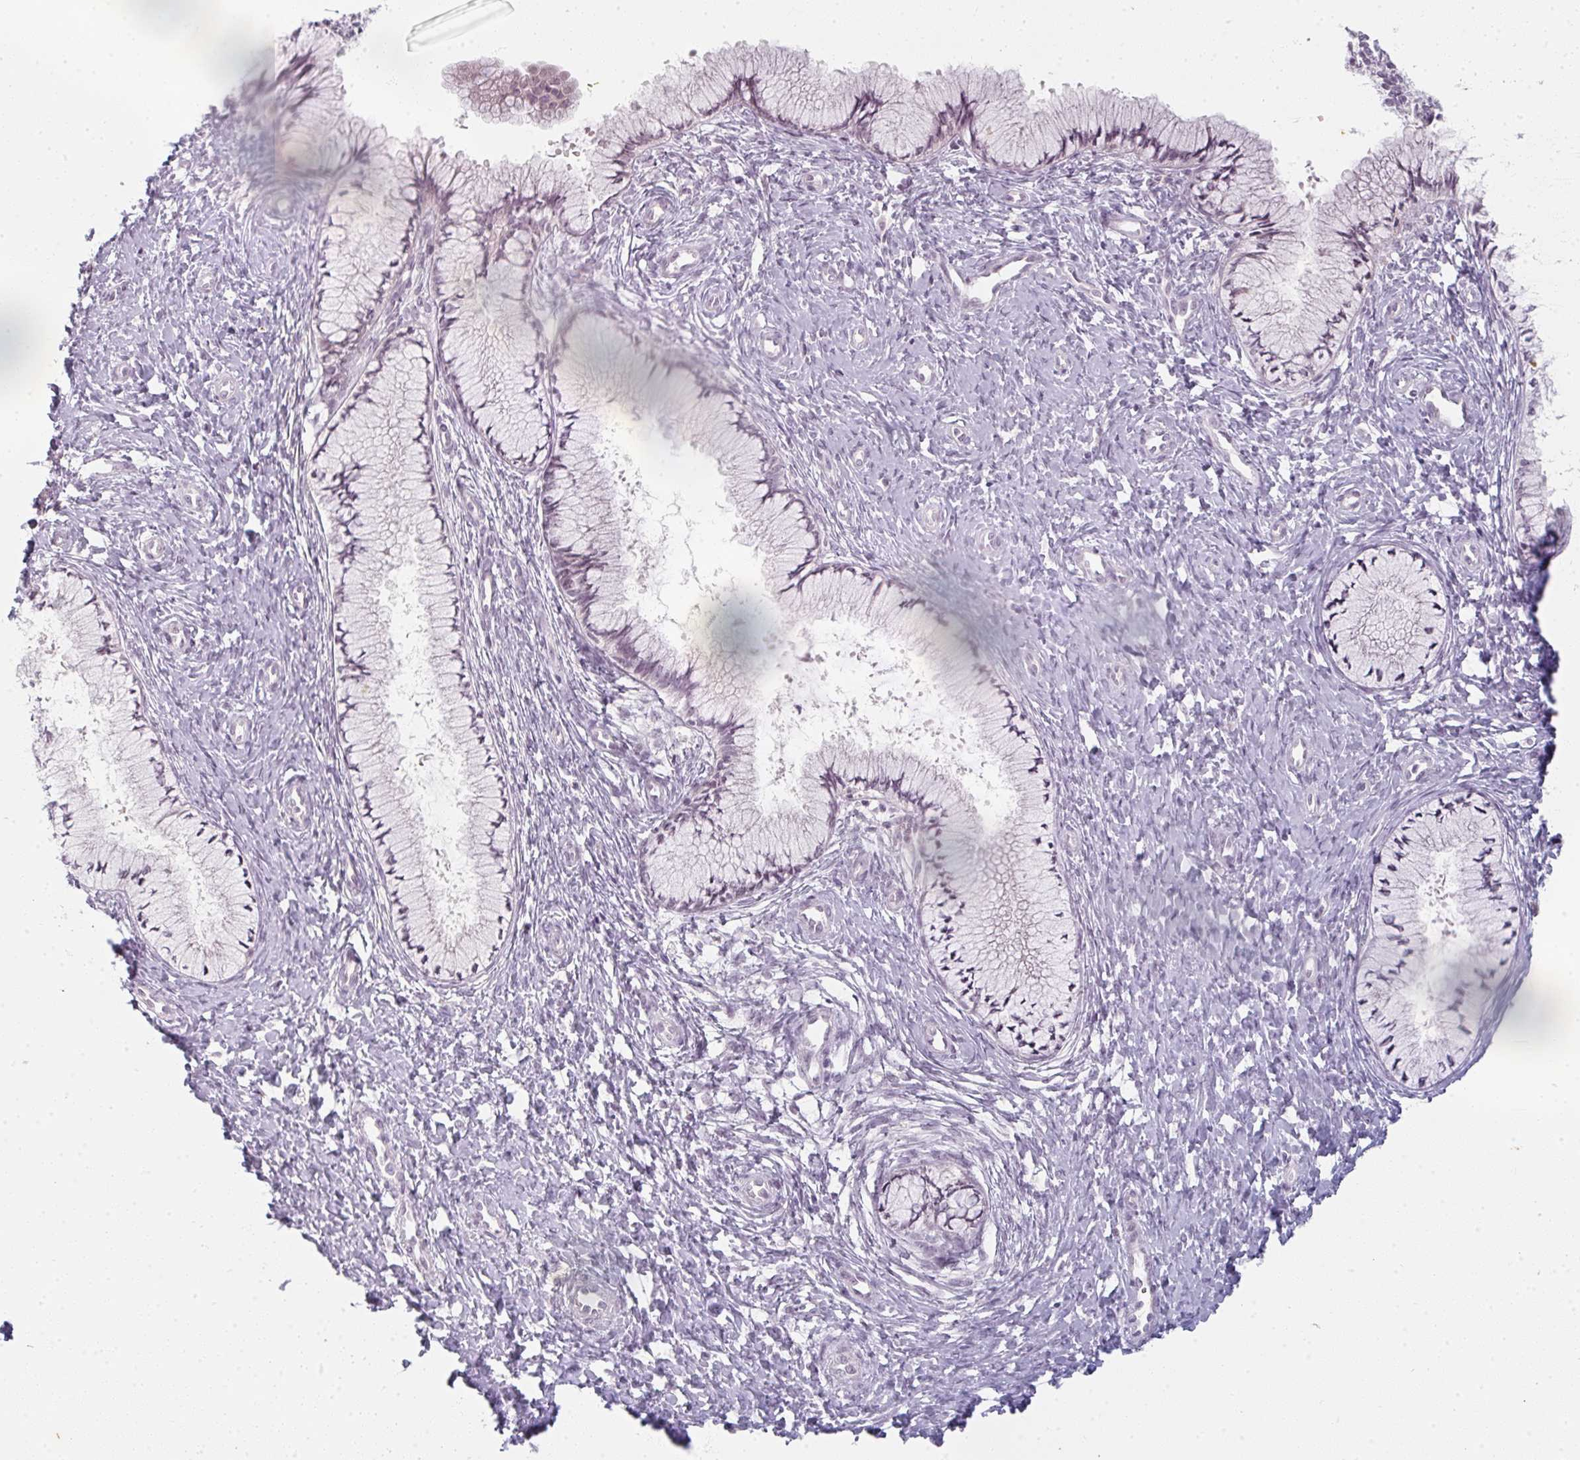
{"staining": {"intensity": "weak", "quantity": "<25%", "location": "nuclear"}, "tissue": "cervix", "cell_type": "Glandular cells", "image_type": "normal", "snomed": [{"axis": "morphology", "description": "Normal tissue, NOS"}, {"axis": "topography", "description": "Cervix"}], "caption": "Image shows no protein expression in glandular cells of benign cervix.", "gene": "RBBP6", "patient": {"sex": "female", "age": 37}}